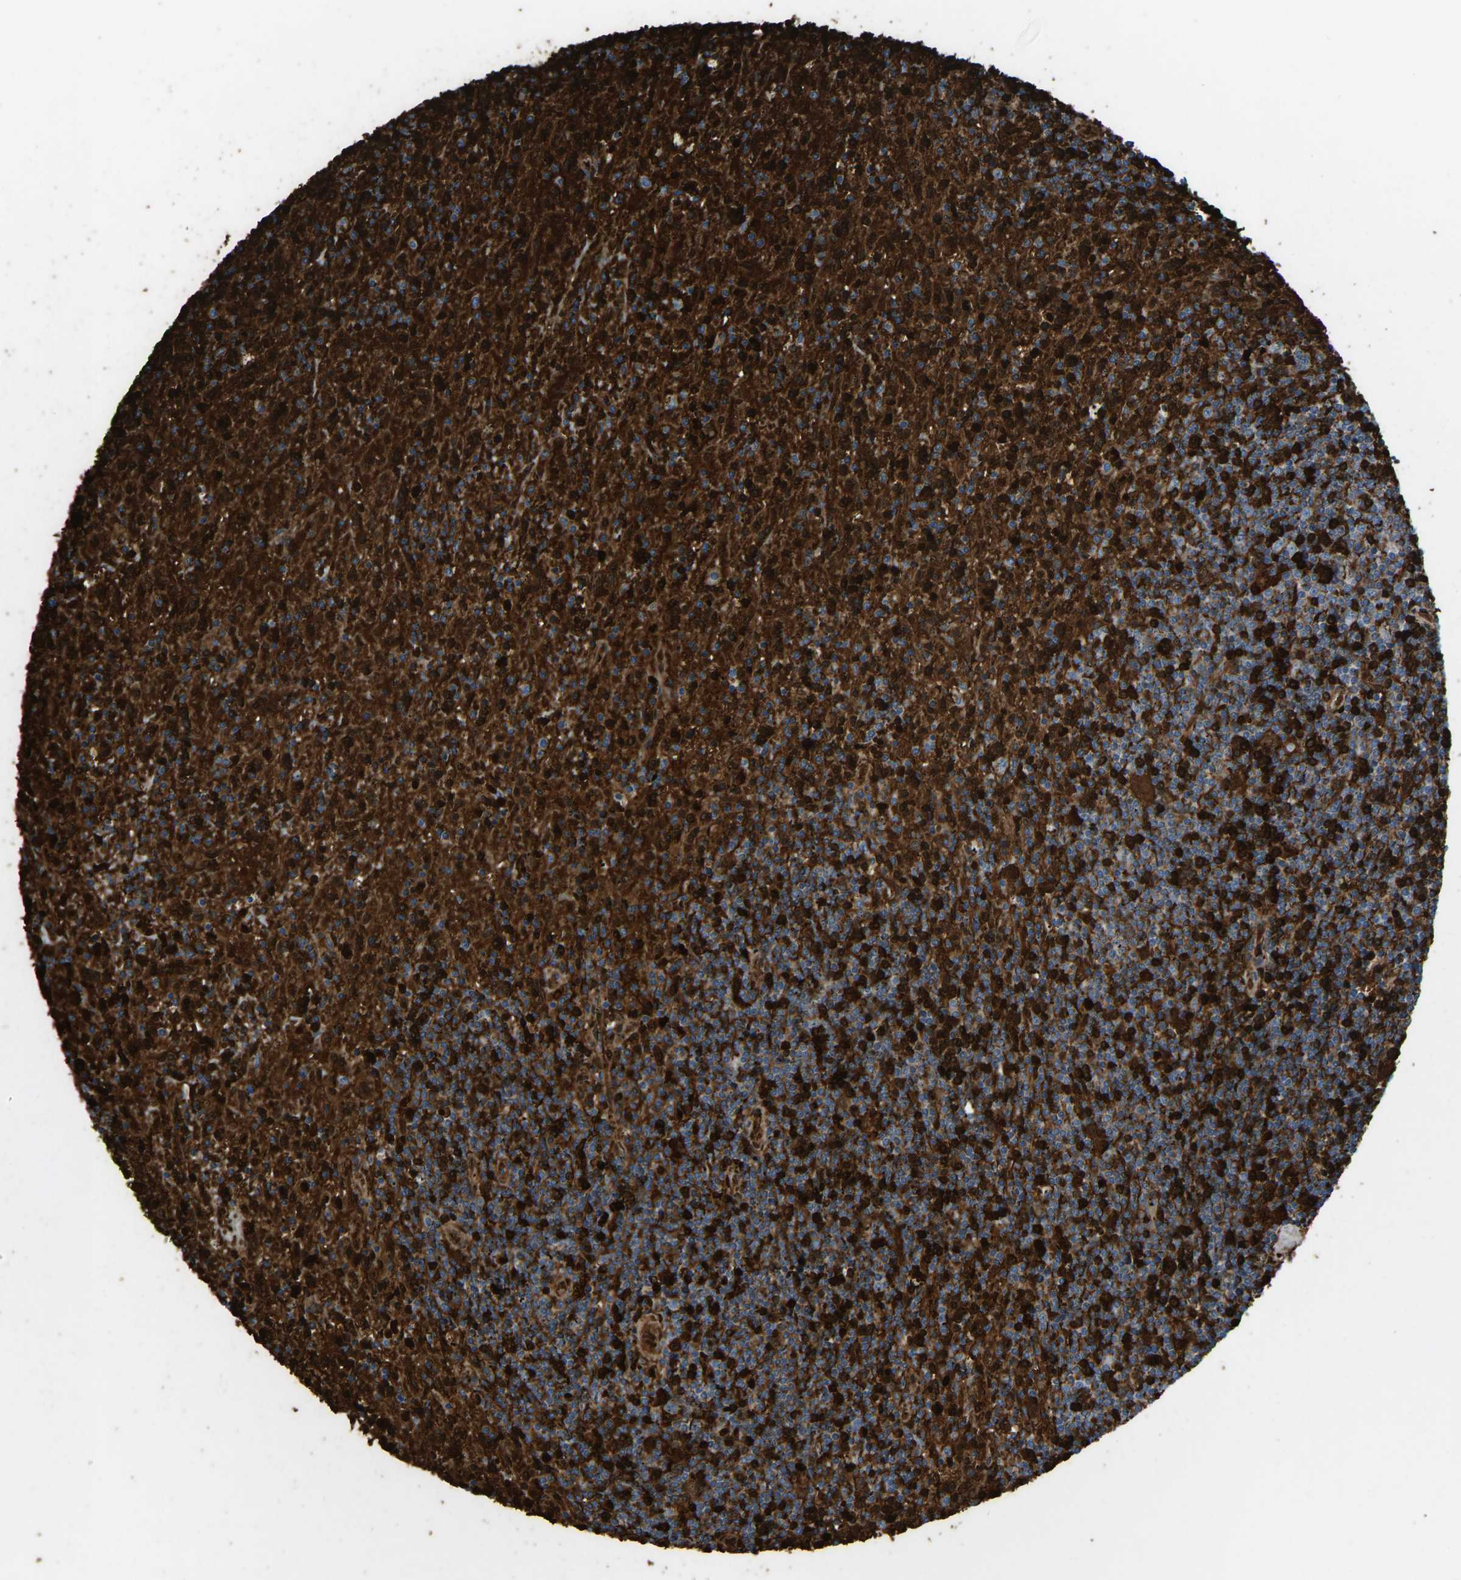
{"staining": {"intensity": "strong", "quantity": "25%-75%", "location": "cytoplasmic/membranous"}, "tissue": "lymphoma", "cell_type": "Tumor cells", "image_type": "cancer", "snomed": [{"axis": "morphology", "description": "Malignant lymphoma, non-Hodgkin's type, Low grade"}, {"axis": "topography", "description": "Spleen"}], "caption": "IHC image of malignant lymphoma, non-Hodgkin's type (low-grade) stained for a protein (brown), which exhibits high levels of strong cytoplasmic/membranous staining in about 25%-75% of tumor cells.", "gene": "PIGS", "patient": {"sex": "male", "age": 76}}